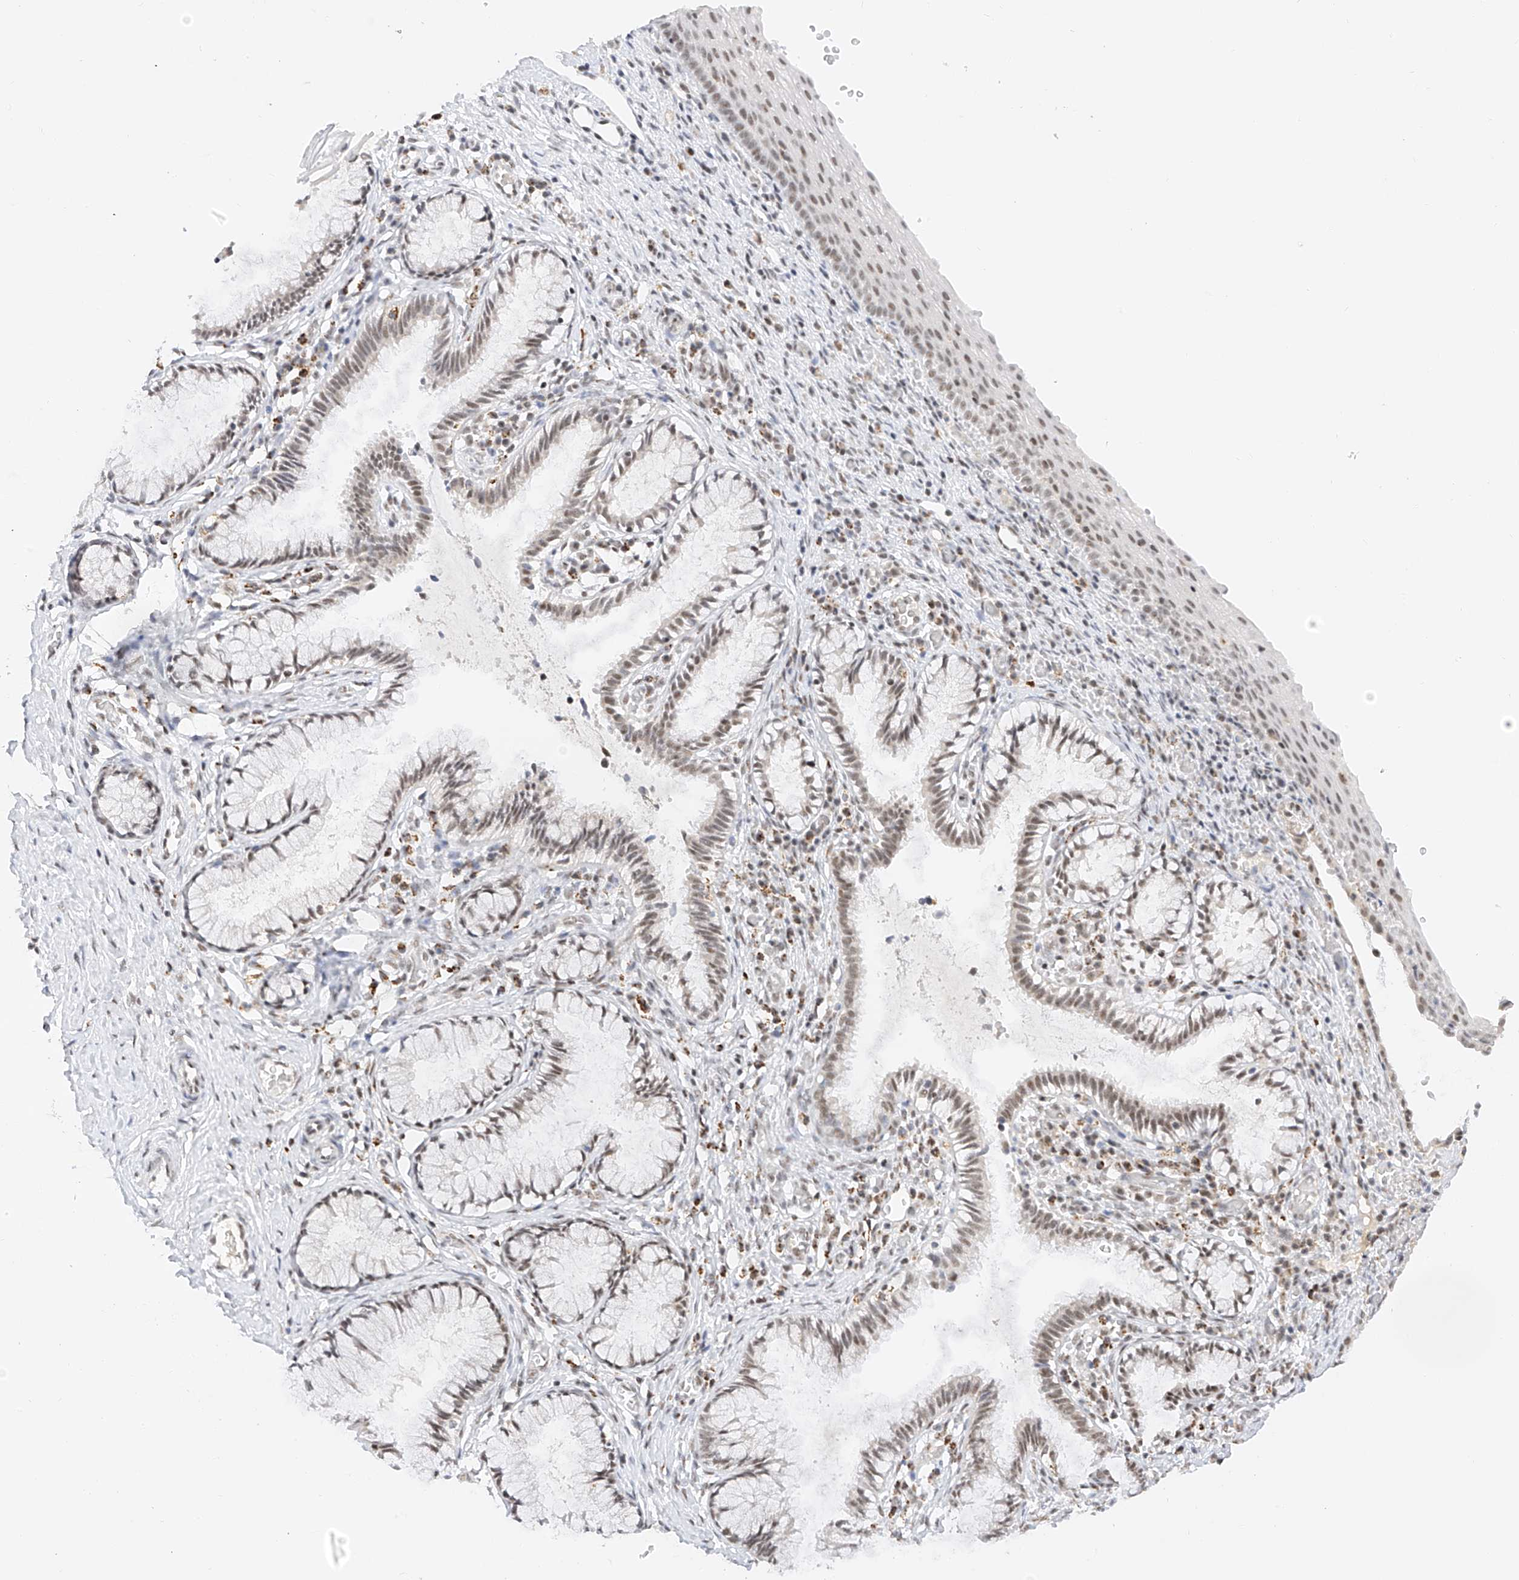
{"staining": {"intensity": "weak", "quantity": ">75%", "location": "nuclear"}, "tissue": "cervix", "cell_type": "Glandular cells", "image_type": "normal", "snomed": [{"axis": "morphology", "description": "Normal tissue, NOS"}, {"axis": "topography", "description": "Cervix"}], "caption": "This photomicrograph demonstrates immunohistochemistry staining of unremarkable cervix, with low weak nuclear expression in about >75% of glandular cells.", "gene": "NRF1", "patient": {"sex": "female", "age": 27}}